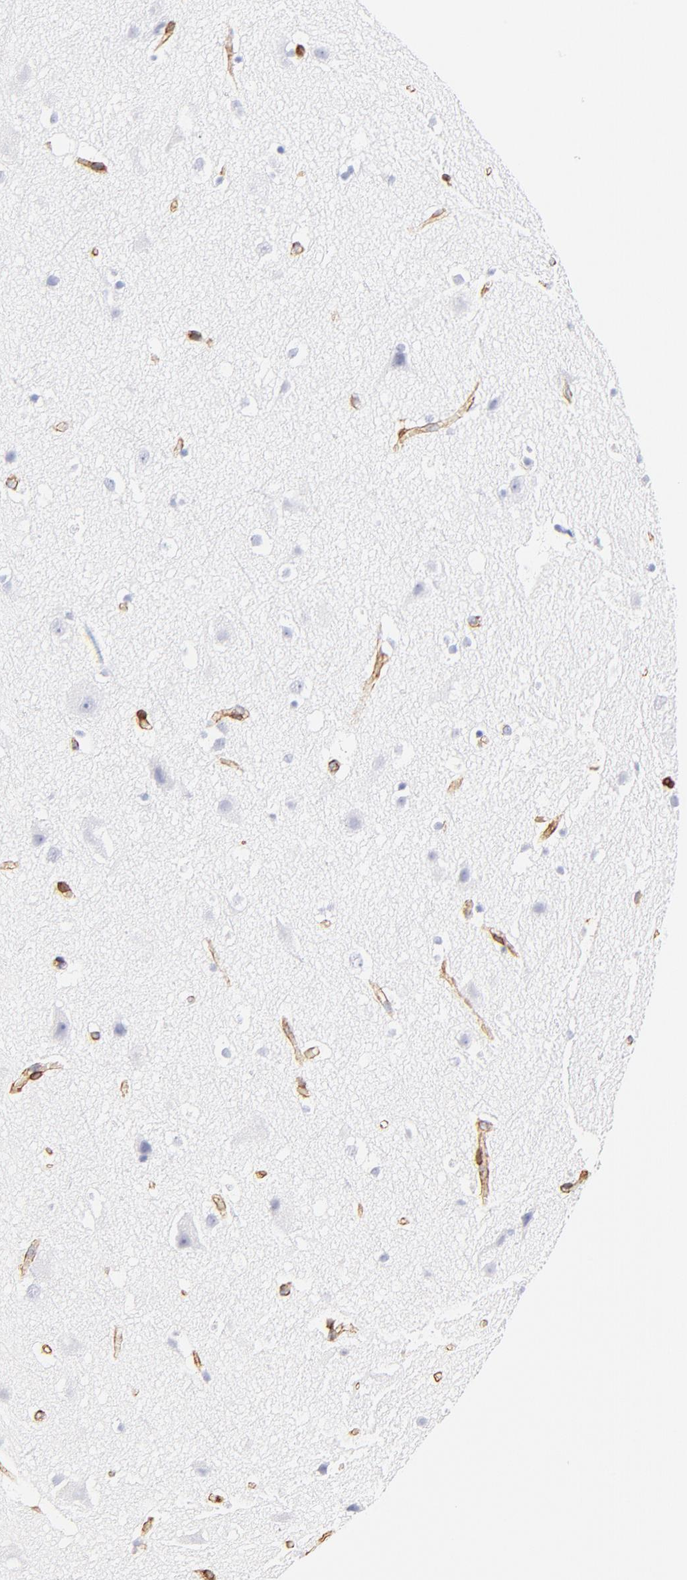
{"staining": {"intensity": "moderate", "quantity": ">75%", "location": "cytoplasmic/membranous"}, "tissue": "cerebral cortex", "cell_type": "Endothelial cells", "image_type": "normal", "snomed": [{"axis": "morphology", "description": "Normal tissue, NOS"}, {"axis": "topography", "description": "Cerebral cortex"}], "caption": "Immunohistochemistry (DAB) staining of normal human cerebral cortex displays moderate cytoplasmic/membranous protein positivity in about >75% of endothelial cells. (brown staining indicates protein expression, while blue staining denotes nuclei).", "gene": "FLNA", "patient": {"sex": "male", "age": 45}}